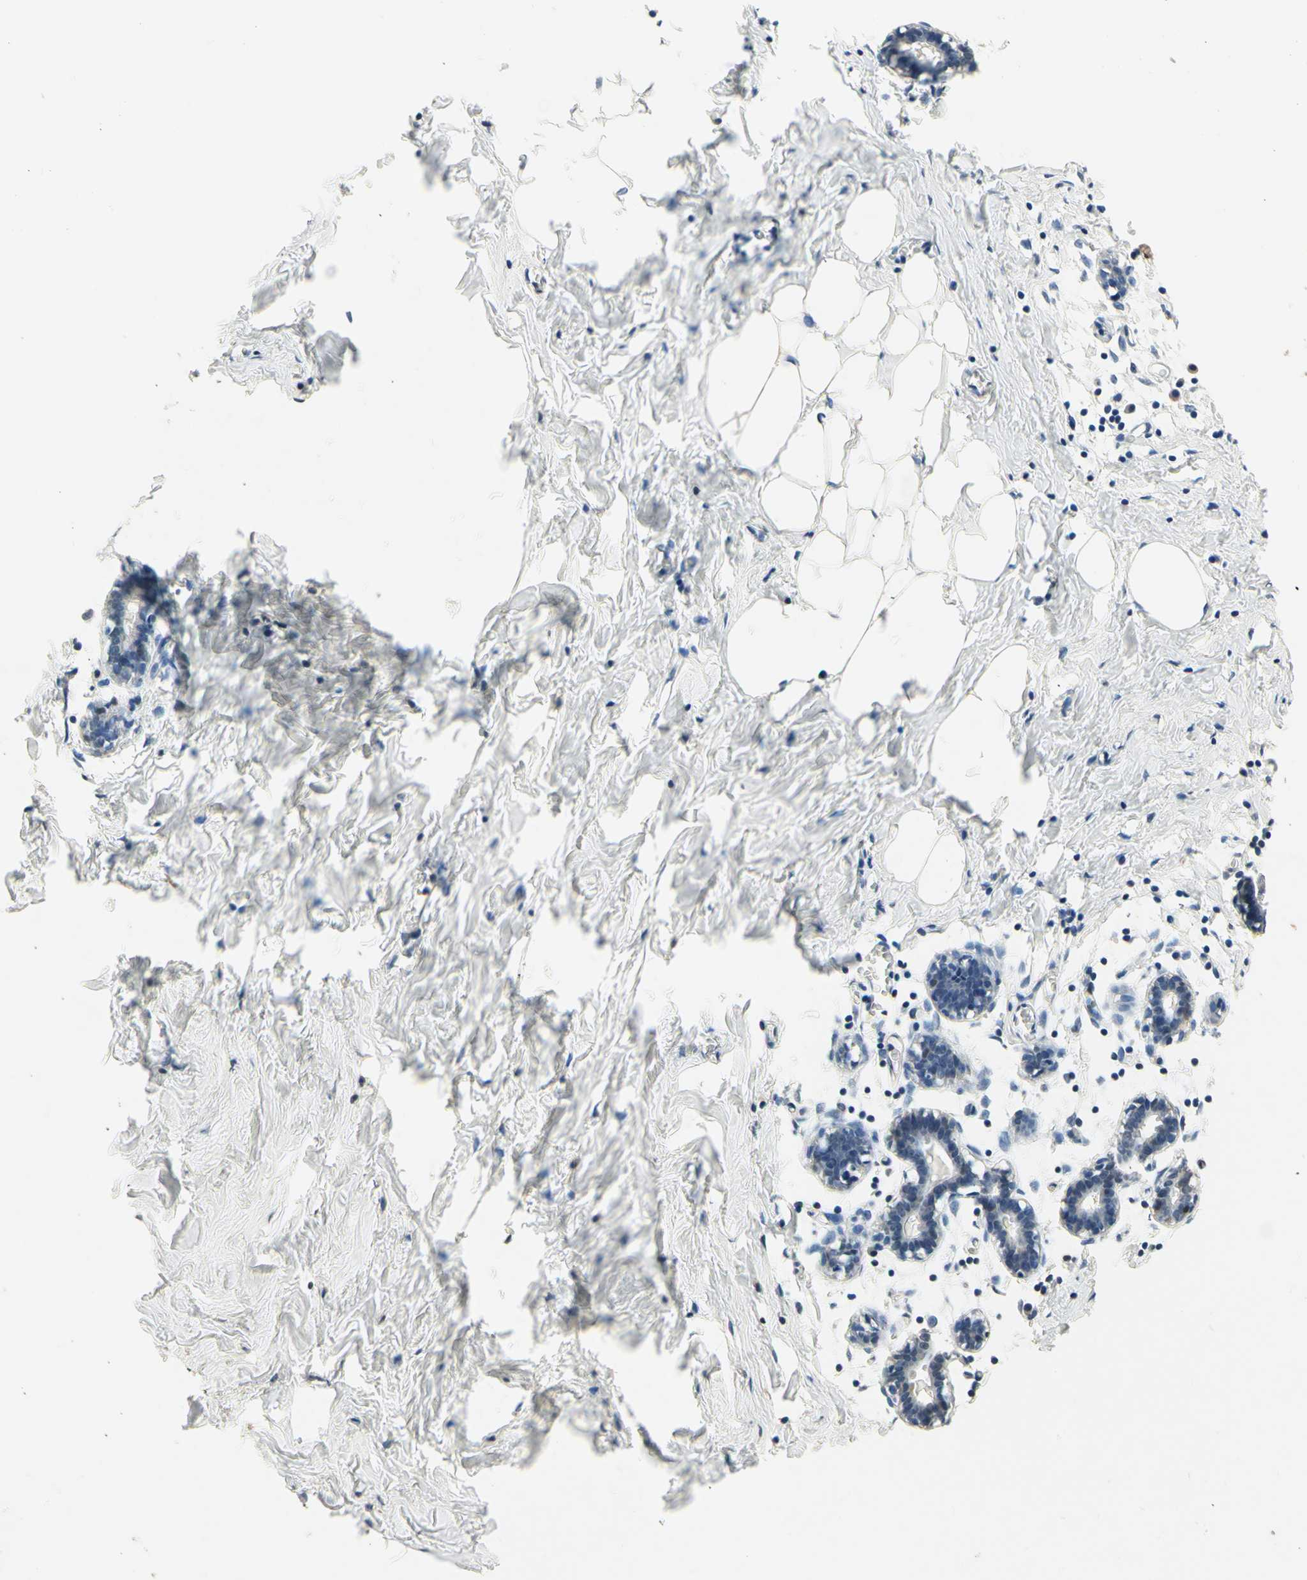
{"staining": {"intensity": "negative", "quantity": "none", "location": "none"}, "tissue": "breast", "cell_type": "Adipocytes", "image_type": "normal", "snomed": [{"axis": "morphology", "description": "Normal tissue, NOS"}, {"axis": "topography", "description": "Breast"}], "caption": "Immunohistochemical staining of benign breast reveals no significant staining in adipocytes. Nuclei are stained in blue.", "gene": "GSR", "patient": {"sex": "female", "age": 27}}